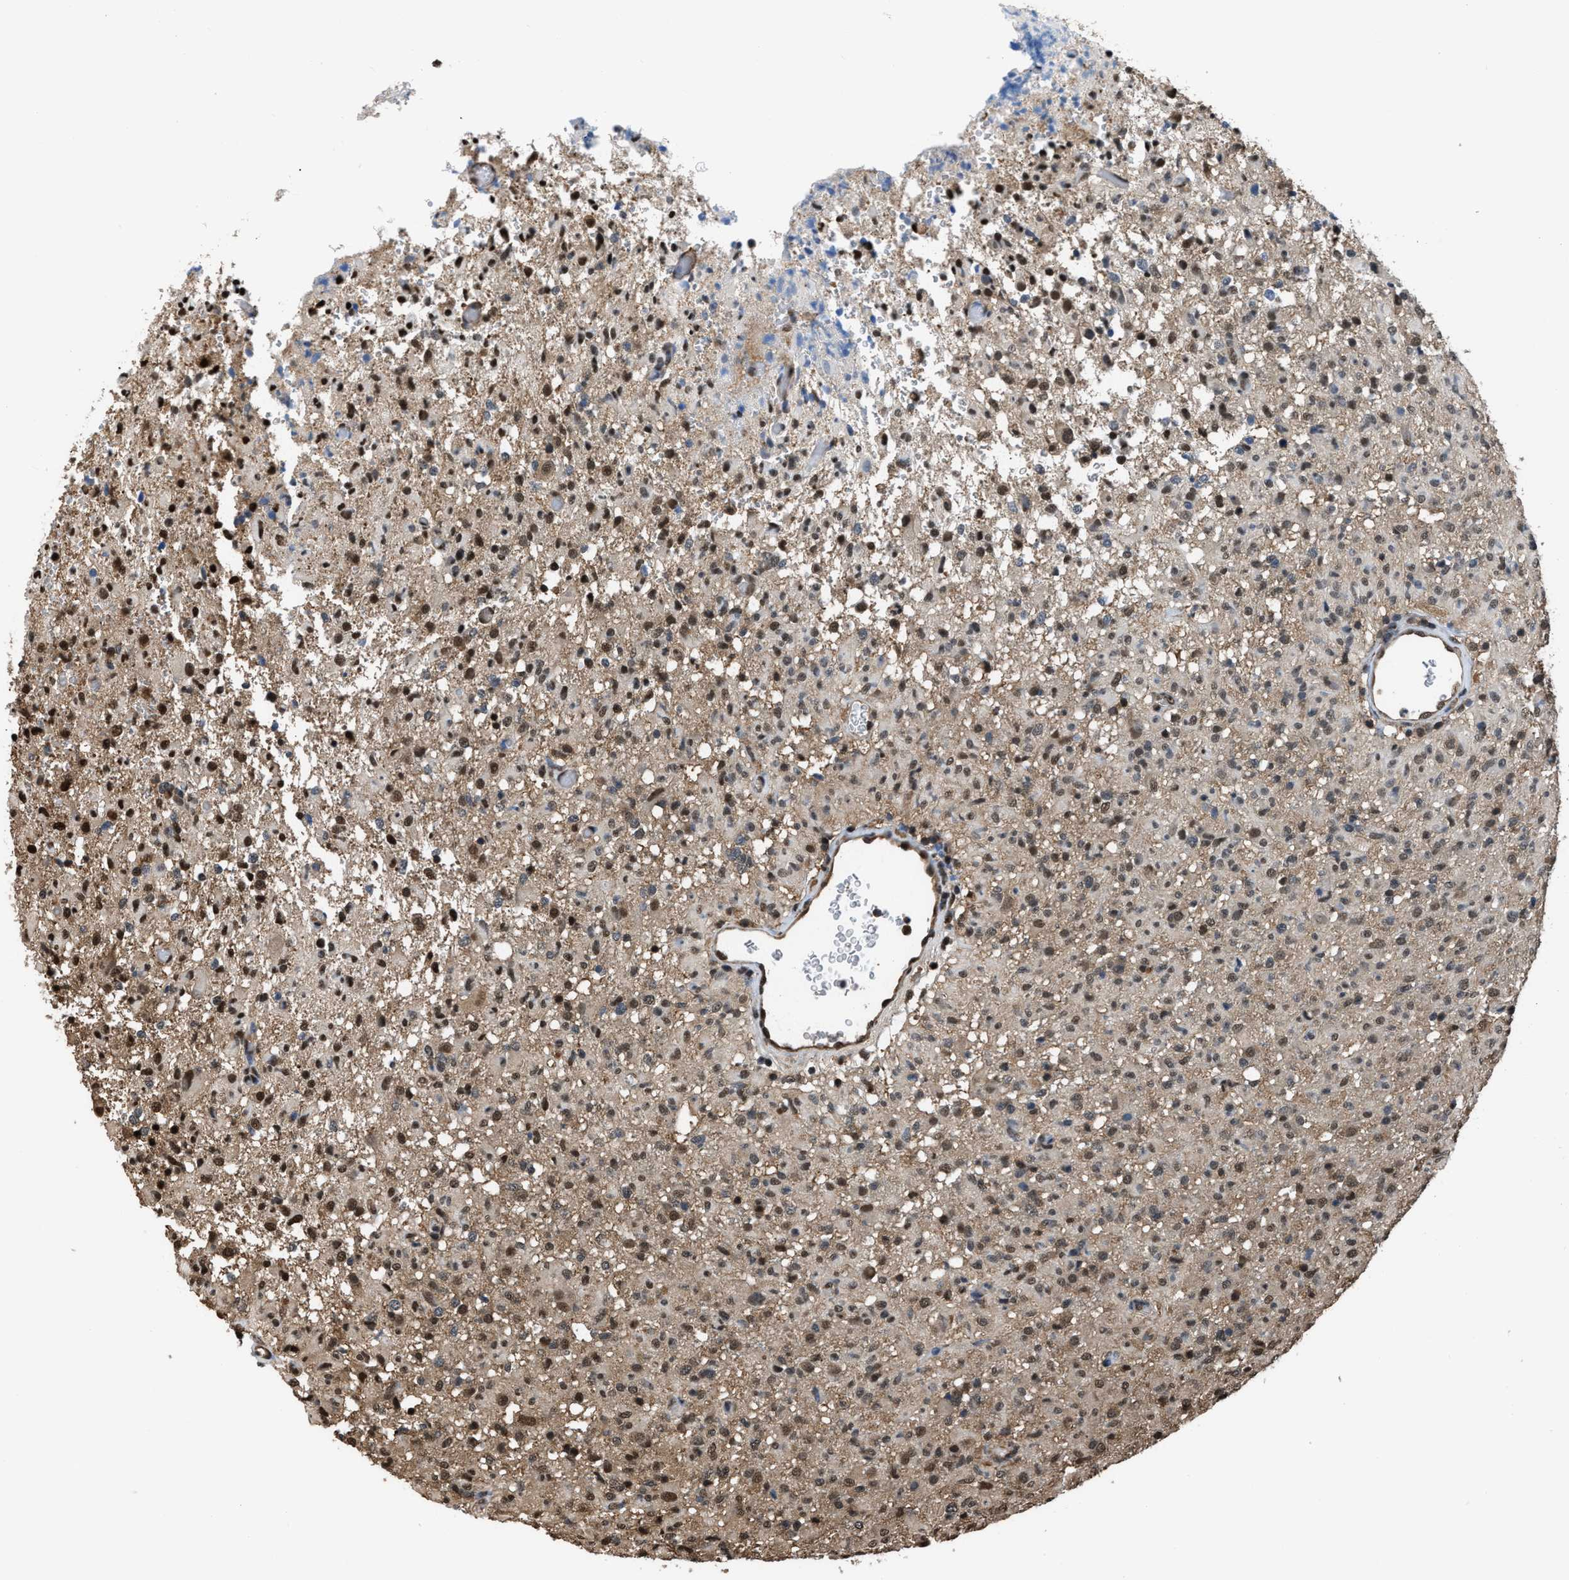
{"staining": {"intensity": "moderate", "quantity": ">75%", "location": "nuclear"}, "tissue": "glioma", "cell_type": "Tumor cells", "image_type": "cancer", "snomed": [{"axis": "morphology", "description": "Glioma, malignant, High grade"}, {"axis": "topography", "description": "Brain"}], "caption": "Immunohistochemical staining of malignant glioma (high-grade) exhibits moderate nuclear protein expression in approximately >75% of tumor cells.", "gene": "FNTA", "patient": {"sex": "female", "age": 57}}